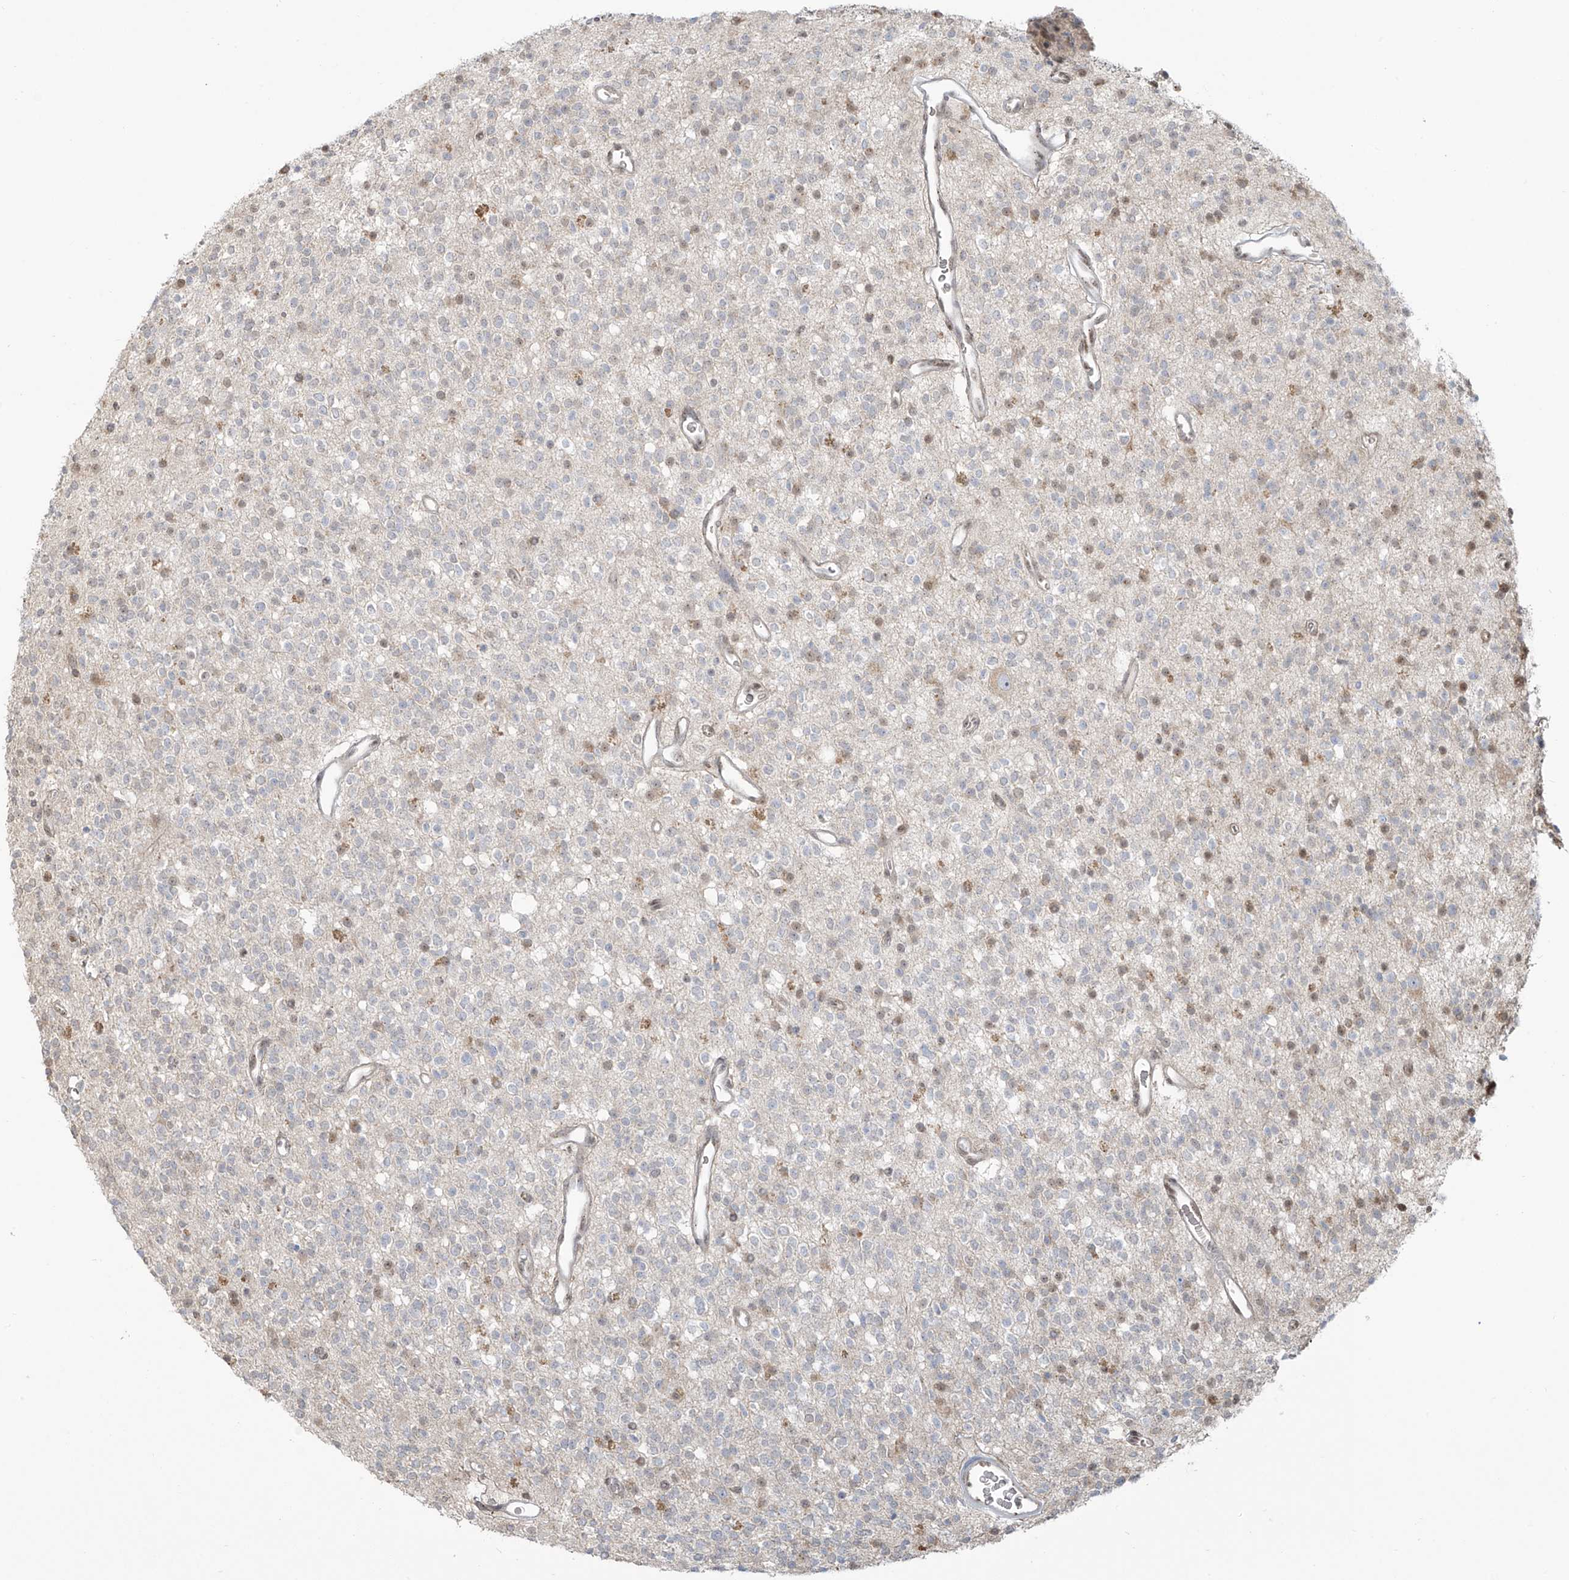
{"staining": {"intensity": "negative", "quantity": "none", "location": "none"}, "tissue": "glioma", "cell_type": "Tumor cells", "image_type": "cancer", "snomed": [{"axis": "morphology", "description": "Glioma, malignant, High grade"}, {"axis": "topography", "description": "Brain"}], "caption": "The micrograph exhibits no significant positivity in tumor cells of malignant glioma (high-grade).", "gene": "VMP1", "patient": {"sex": "male", "age": 34}}